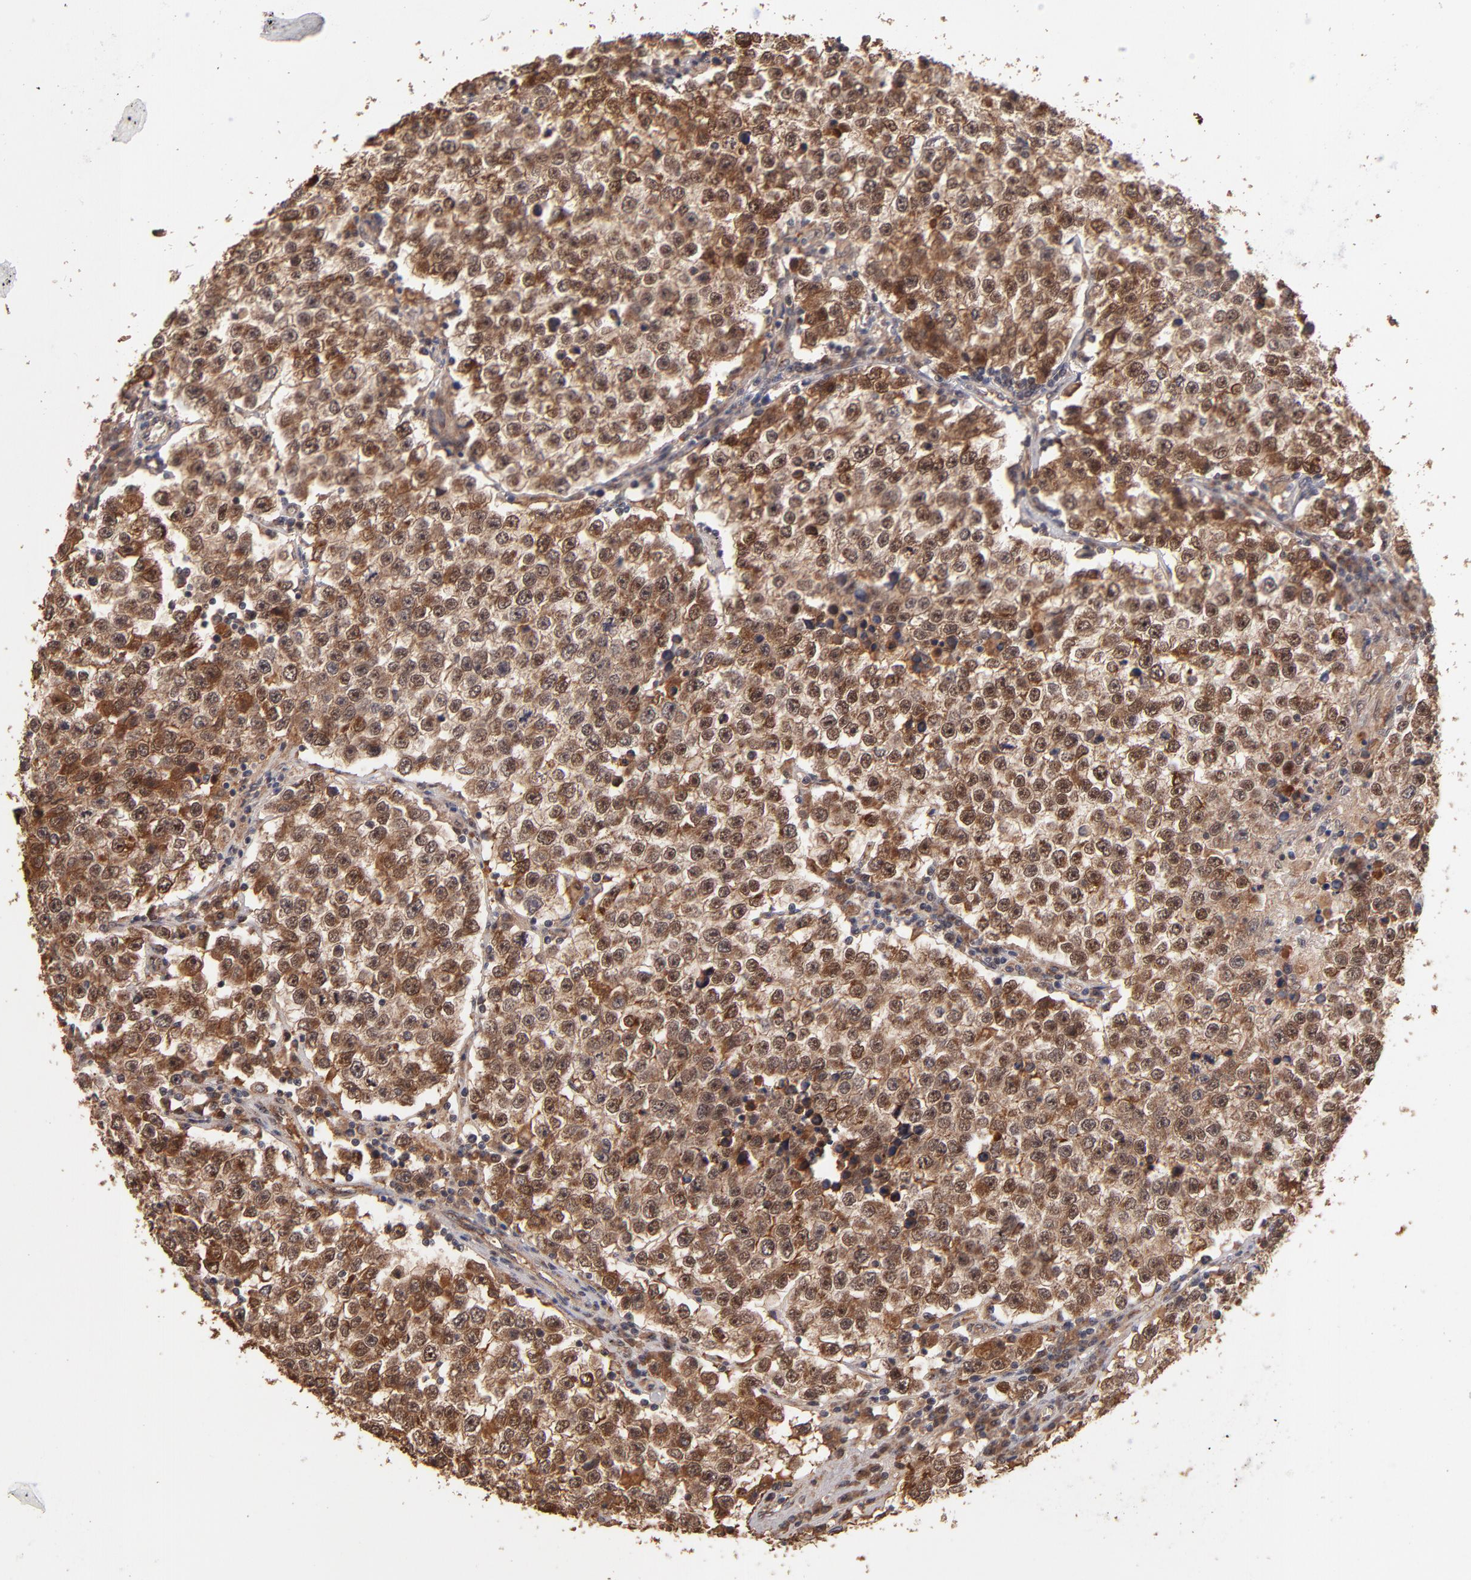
{"staining": {"intensity": "moderate", "quantity": ">75%", "location": "cytoplasmic/membranous,nuclear"}, "tissue": "testis cancer", "cell_type": "Tumor cells", "image_type": "cancer", "snomed": [{"axis": "morphology", "description": "Seminoma, NOS"}, {"axis": "topography", "description": "Testis"}], "caption": "Immunohistochemical staining of seminoma (testis) shows moderate cytoplasmic/membranous and nuclear protein positivity in approximately >75% of tumor cells.", "gene": "EAPP", "patient": {"sex": "male", "age": 36}}